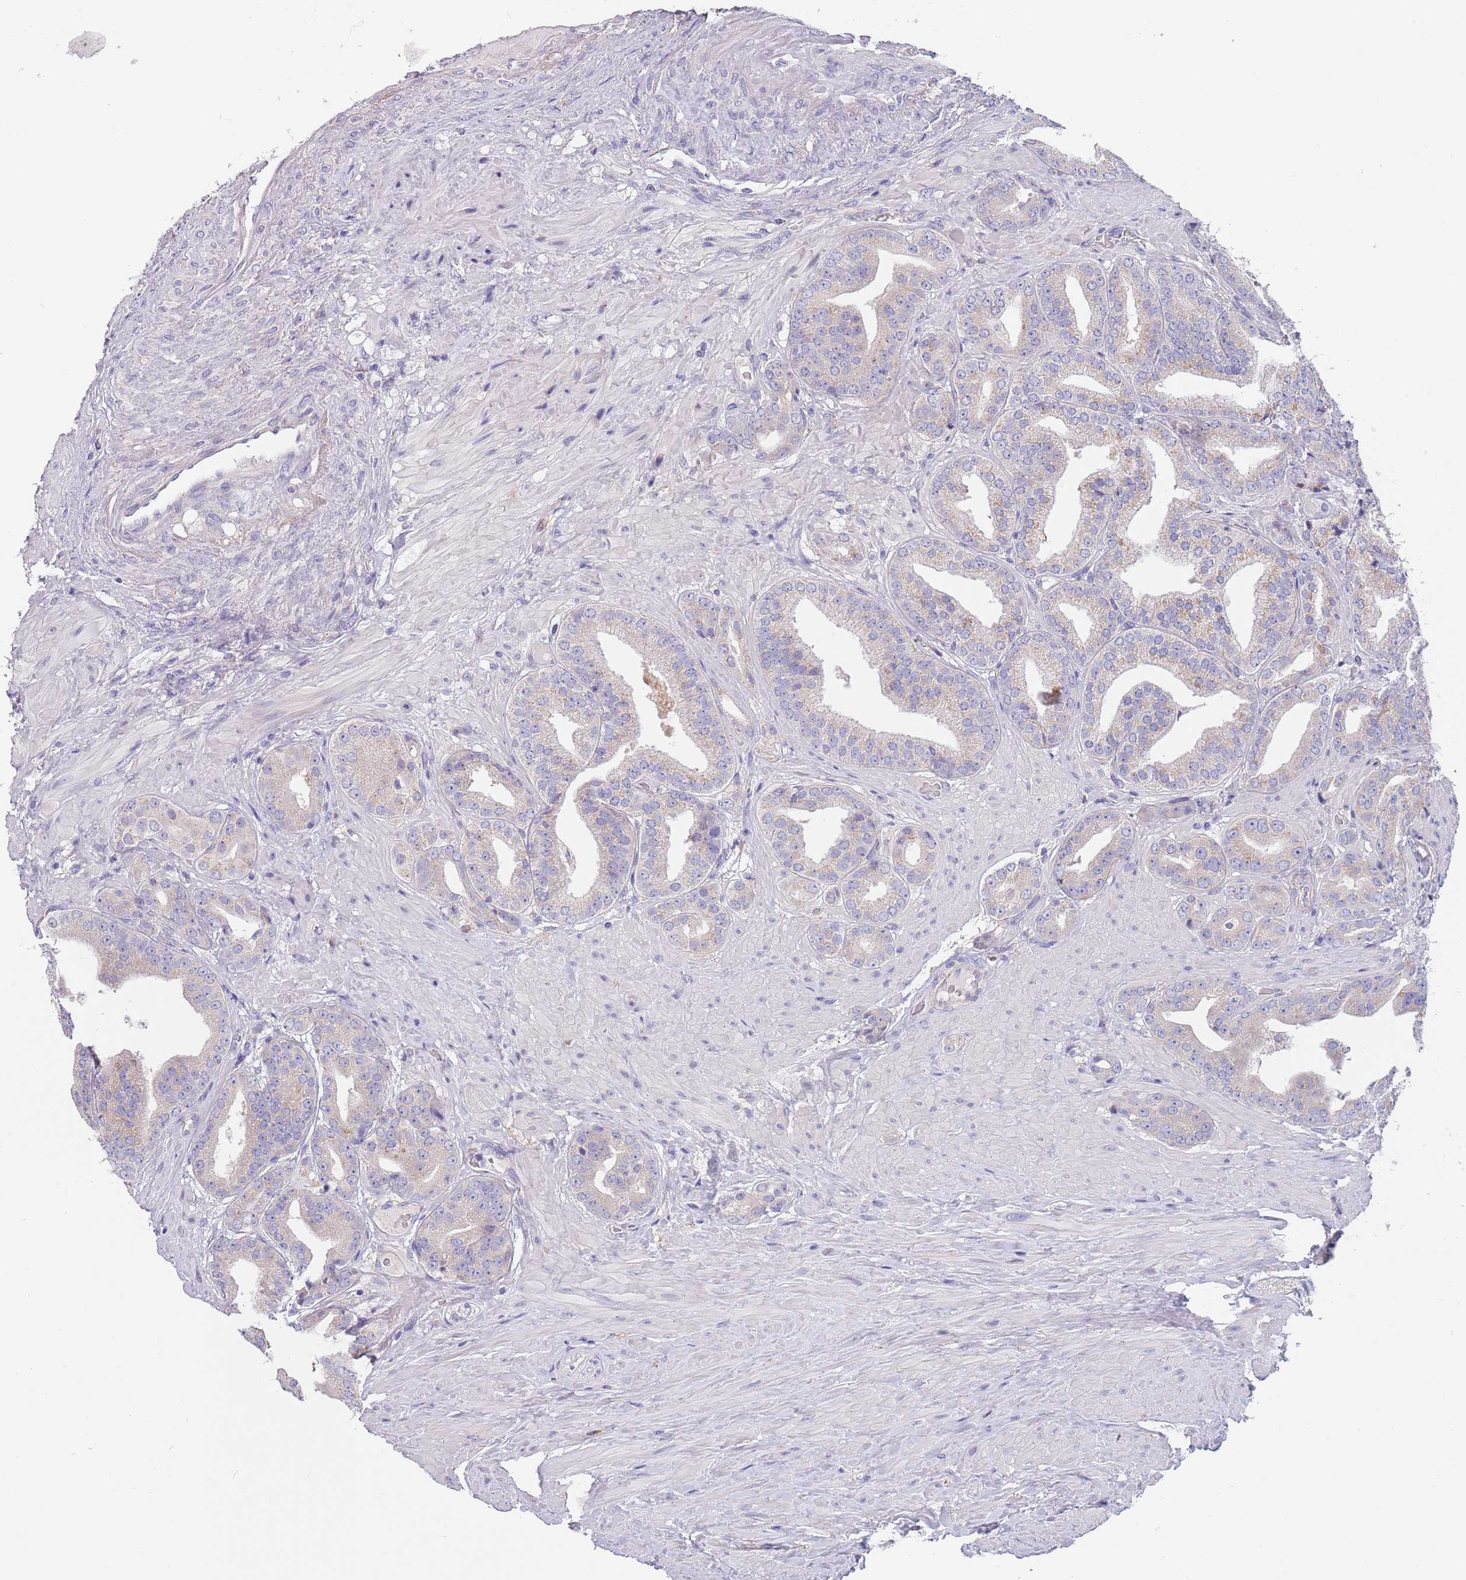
{"staining": {"intensity": "weak", "quantity": "<25%", "location": "cytoplasmic/membranous"}, "tissue": "prostate cancer", "cell_type": "Tumor cells", "image_type": "cancer", "snomed": [{"axis": "morphology", "description": "Adenocarcinoma, High grade"}, {"axis": "topography", "description": "Prostate"}], "caption": "Prostate cancer (high-grade adenocarcinoma) was stained to show a protein in brown. There is no significant staining in tumor cells.", "gene": "MAN1C1", "patient": {"sex": "male", "age": 63}}